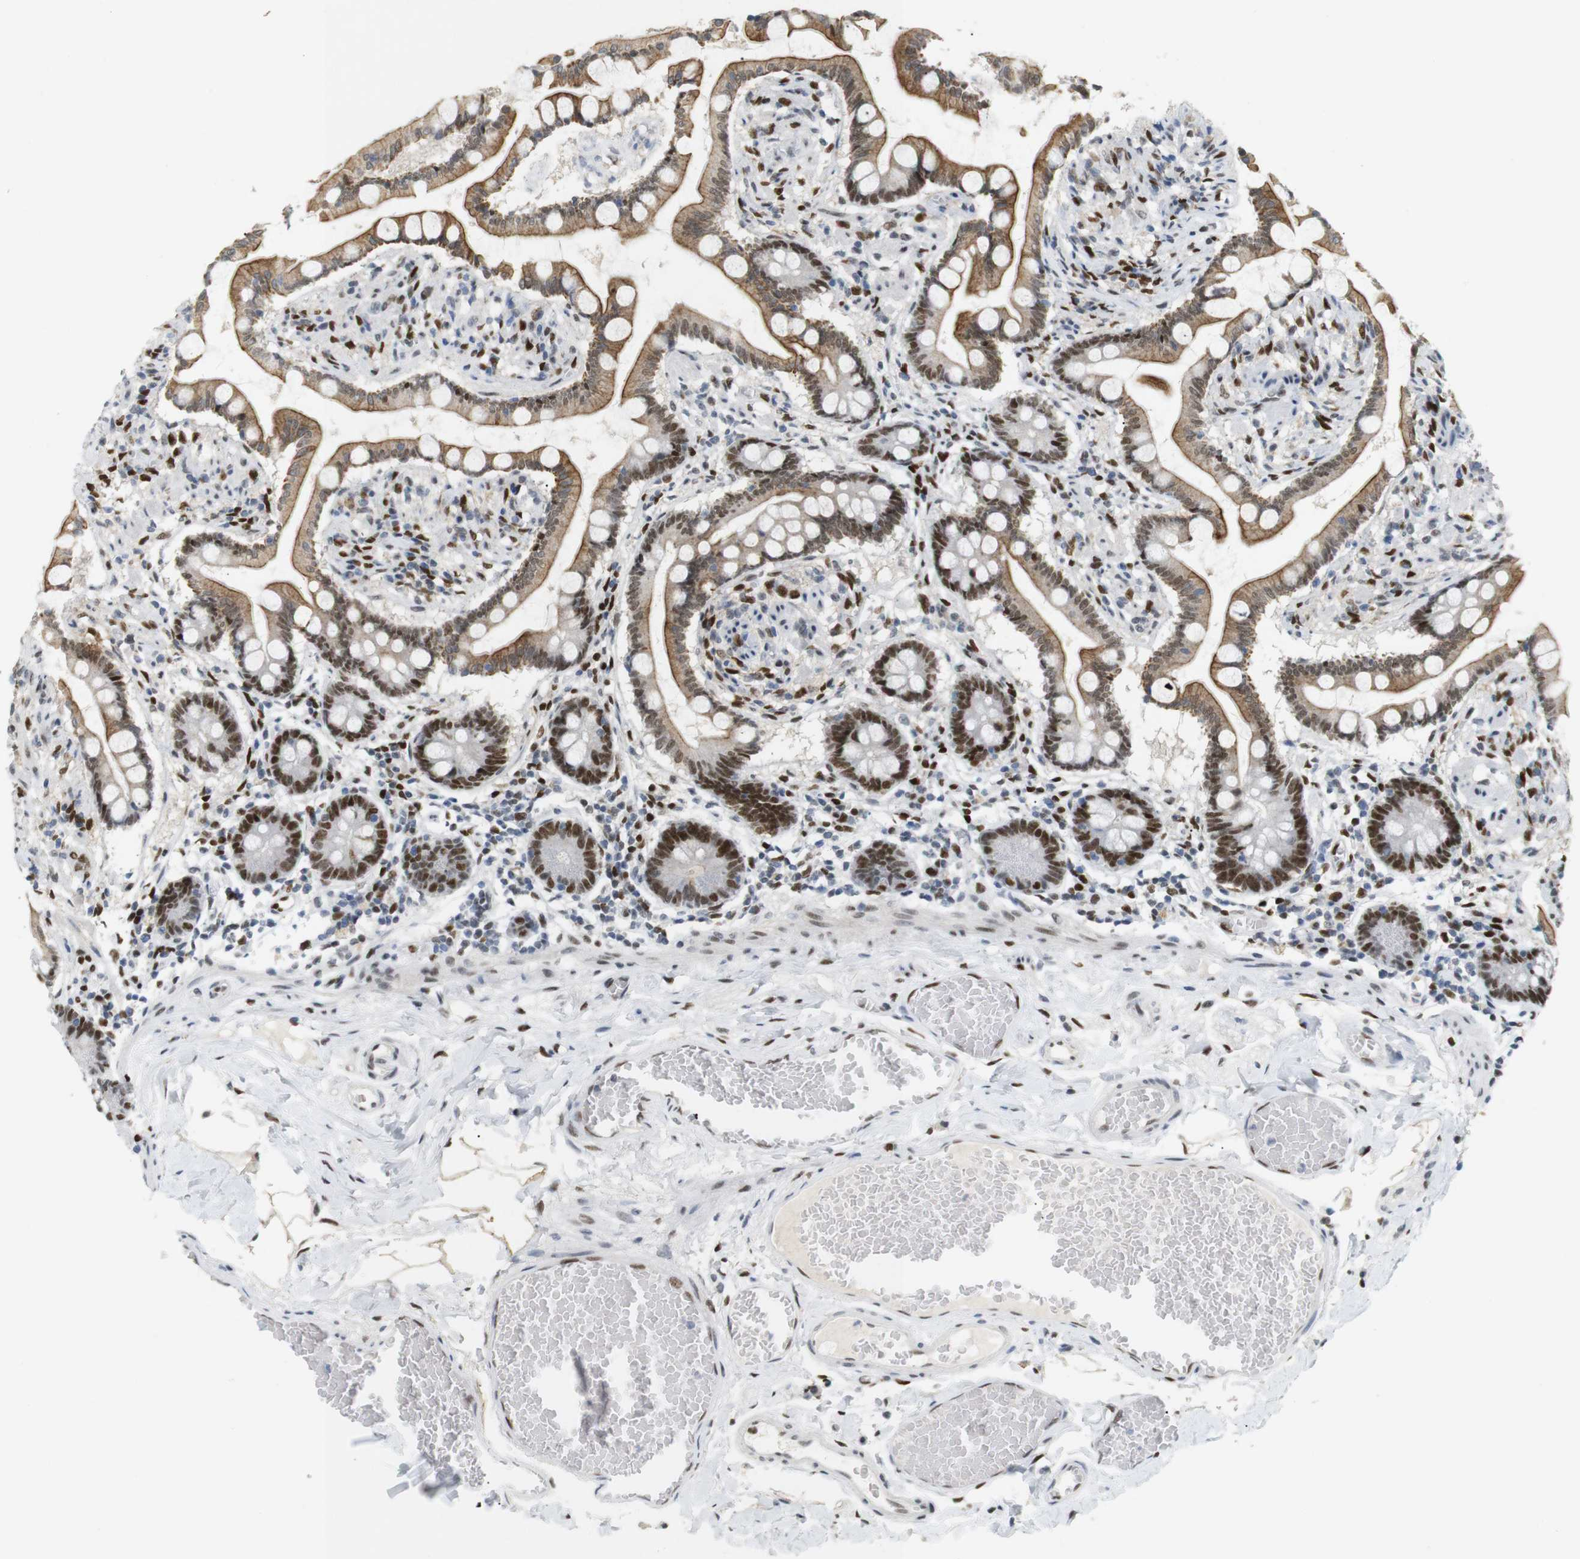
{"staining": {"intensity": "strong", "quantity": ">75%", "location": "cytoplasmic/membranous,nuclear"}, "tissue": "small intestine", "cell_type": "Glandular cells", "image_type": "normal", "snomed": [{"axis": "morphology", "description": "Normal tissue, NOS"}, {"axis": "topography", "description": "Small intestine"}], "caption": "Glandular cells reveal strong cytoplasmic/membranous,nuclear expression in about >75% of cells in normal small intestine. (IHC, brightfield microscopy, high magnification).", "gene": "RIOX2", "patient": {"sex": "male", "age": 41}}